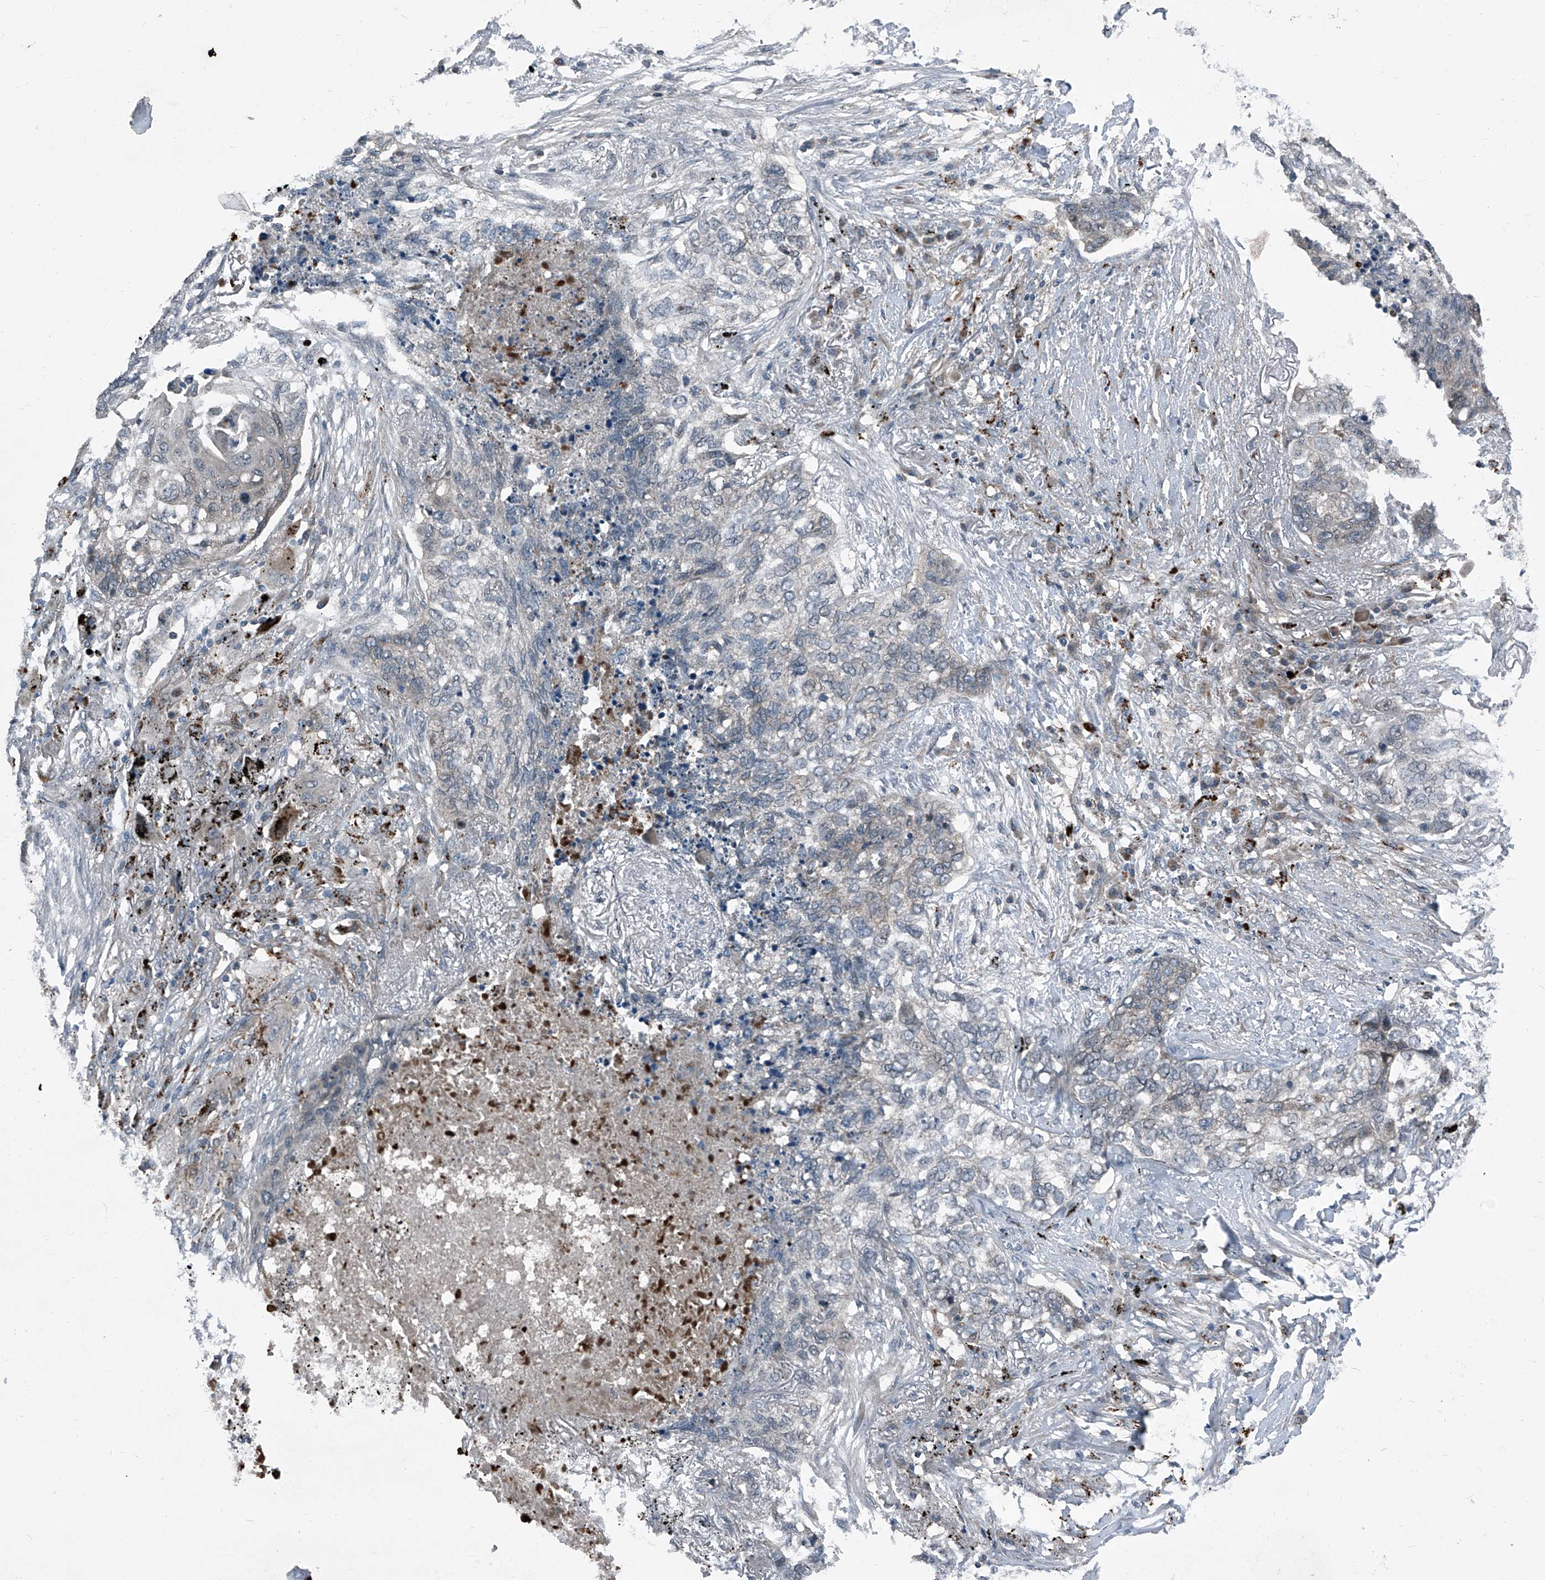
{"staining": {"intensity": "negative", "quantity": "none", "location": "none"}, "tissue": "lung cancer", "cell_type": "Tumor cells", "image_type": "cancer", "snomed": [{"axis": "morphology", "description": "Squamous cell carcinoma, NOS"}, {"axis": "topography", "description": "Lung"}], "caption": "DAB immunohistochemical staining of squamous cell carcinoma (lung) demonstrates no significant staining in tumor cells.", "gene": "SENP2", "patient": {"sex": "female", "age": 63}}